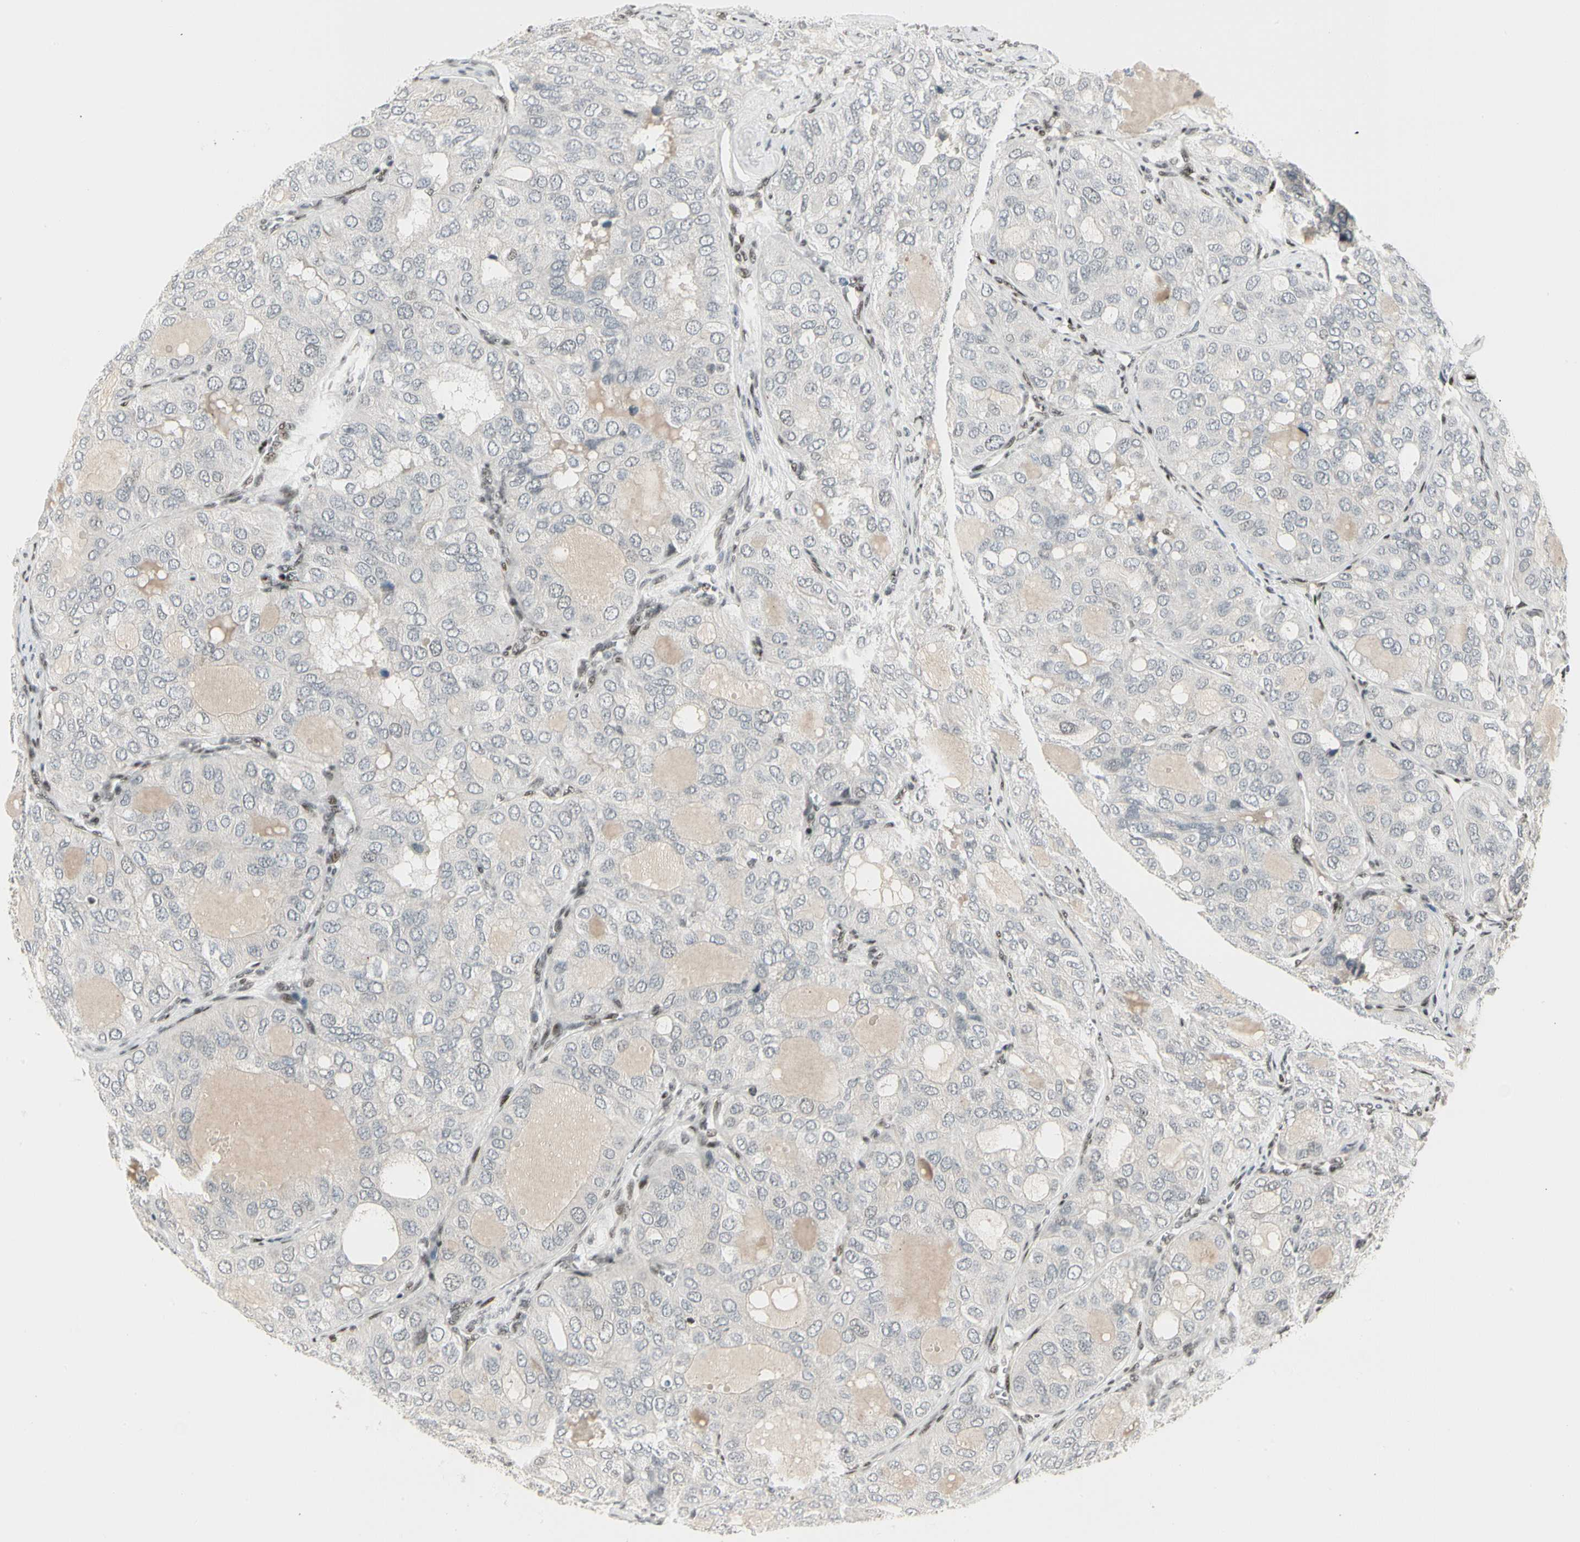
{"staining": {"intensity": "negative", "quantity": "none", "location": "none"}, "tissue": "thyroid cancer", "cell_type": "Tumor cells", "image_type": "cancer", "snomed": [{"axis": "morphology", "description": "Follicular adenoma carcinoma, NOS"}, {"axis": "topography", "description": "Thyroid gland"}], "caption": "This is a micrograph of immunohistochemistry (IHC) staining of thyroid cancer, which shows no positivity in tumor cells.", "gene": "FOXJ2", "patient": {"sex": "male", "age": 75}}